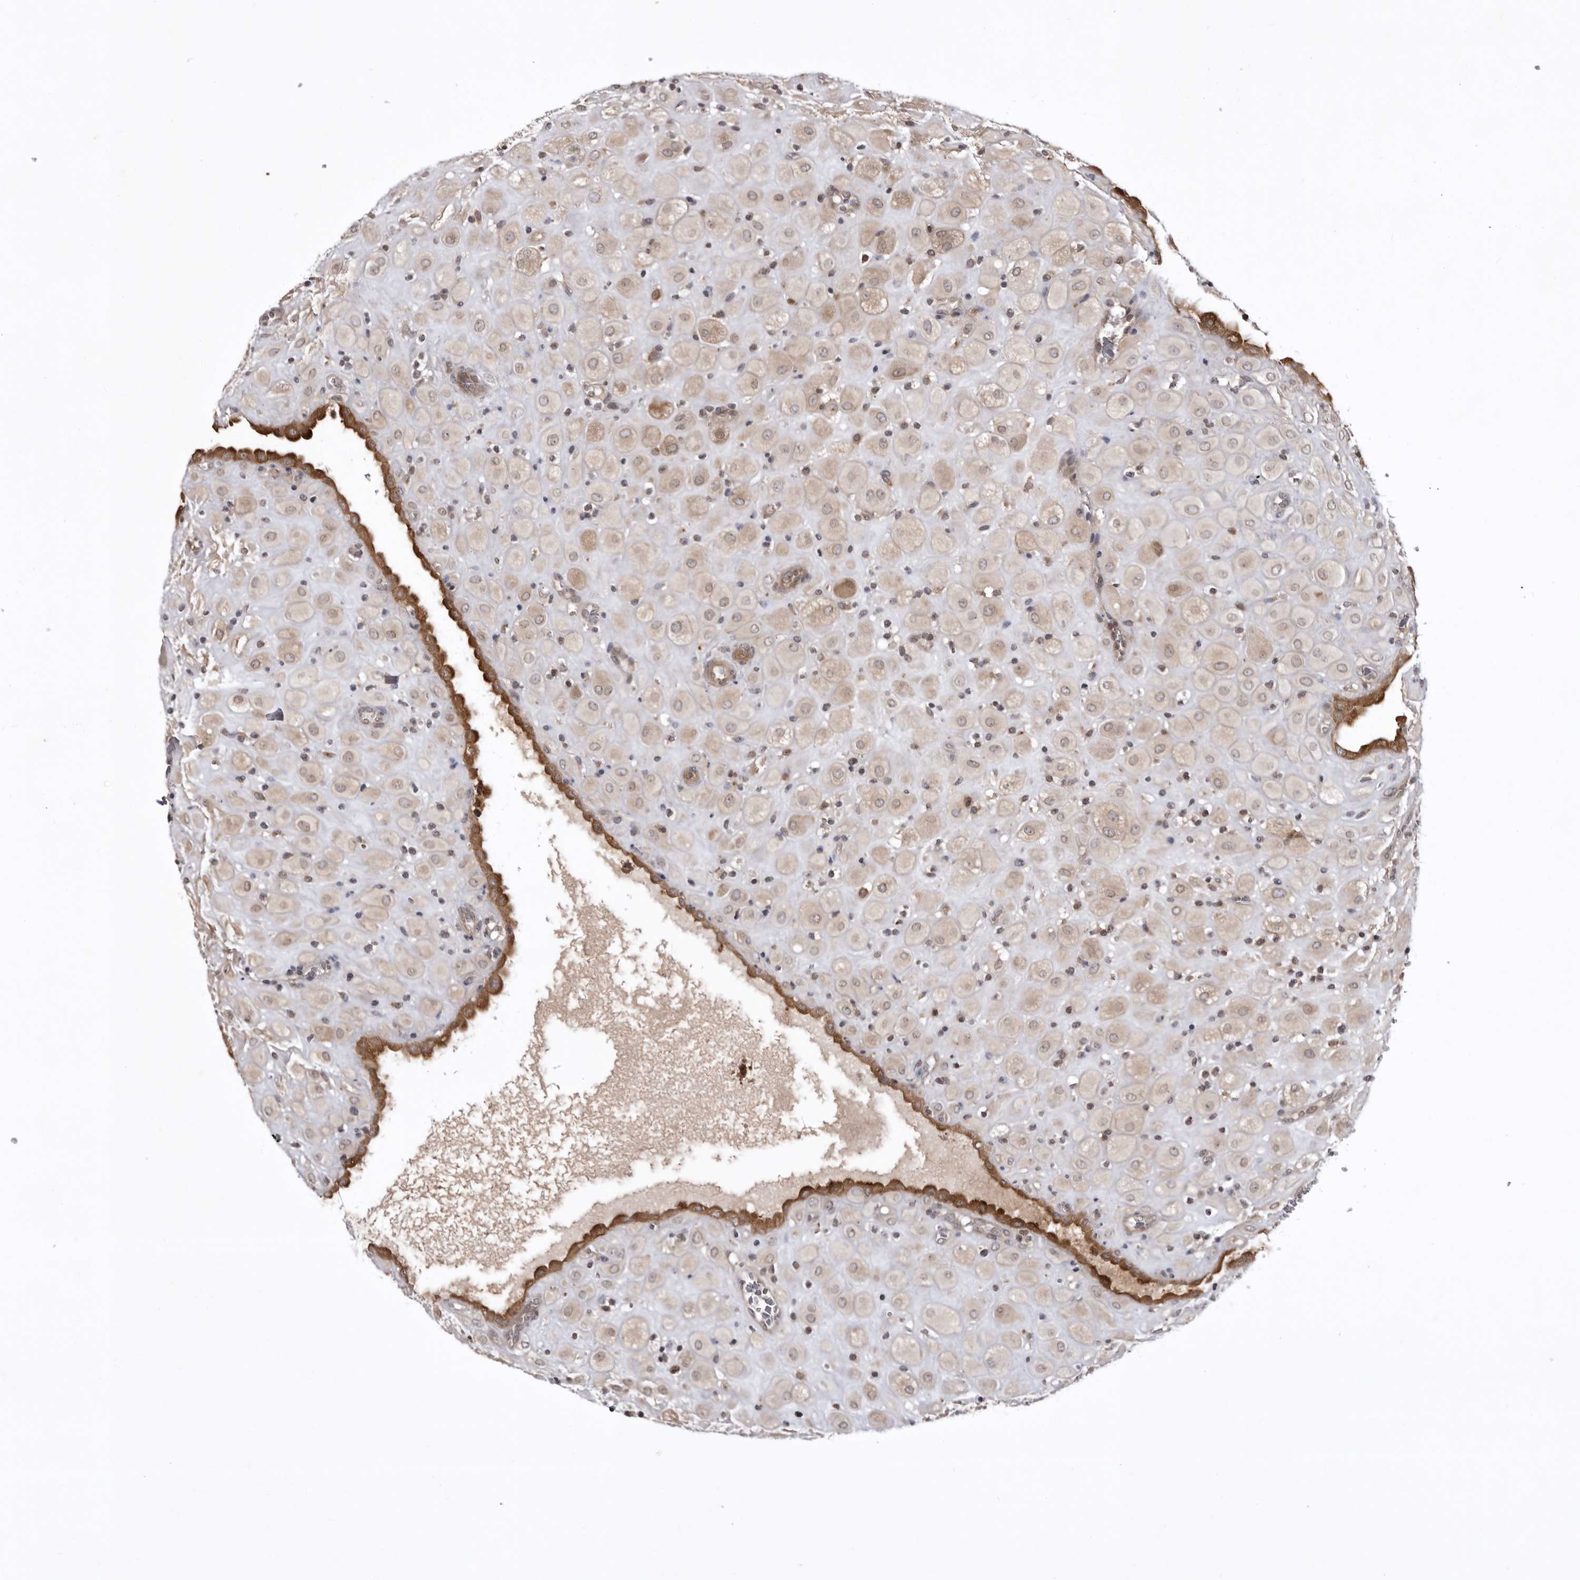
{"staining": {"intensity": "moderate", "quantity": ">75%", "location": "cytoplasmic/membranous"}, "tissue": "placenta", "cell_type": "Decidual cells", "image_type": "normal", "snomed": [{"axis": "morphology", "description": "Normal tissue, NOS"}, {"axis": "topography", "description": "Placenta"}], "caption": "Immunohistochemical staining of unremarkable placenta displays medium levels of moderate cytoplasmic/membranous expression in approximately >75% of decidual cells.", "gene": "USP43", "patient": {"sex": "female", "age": 35}}